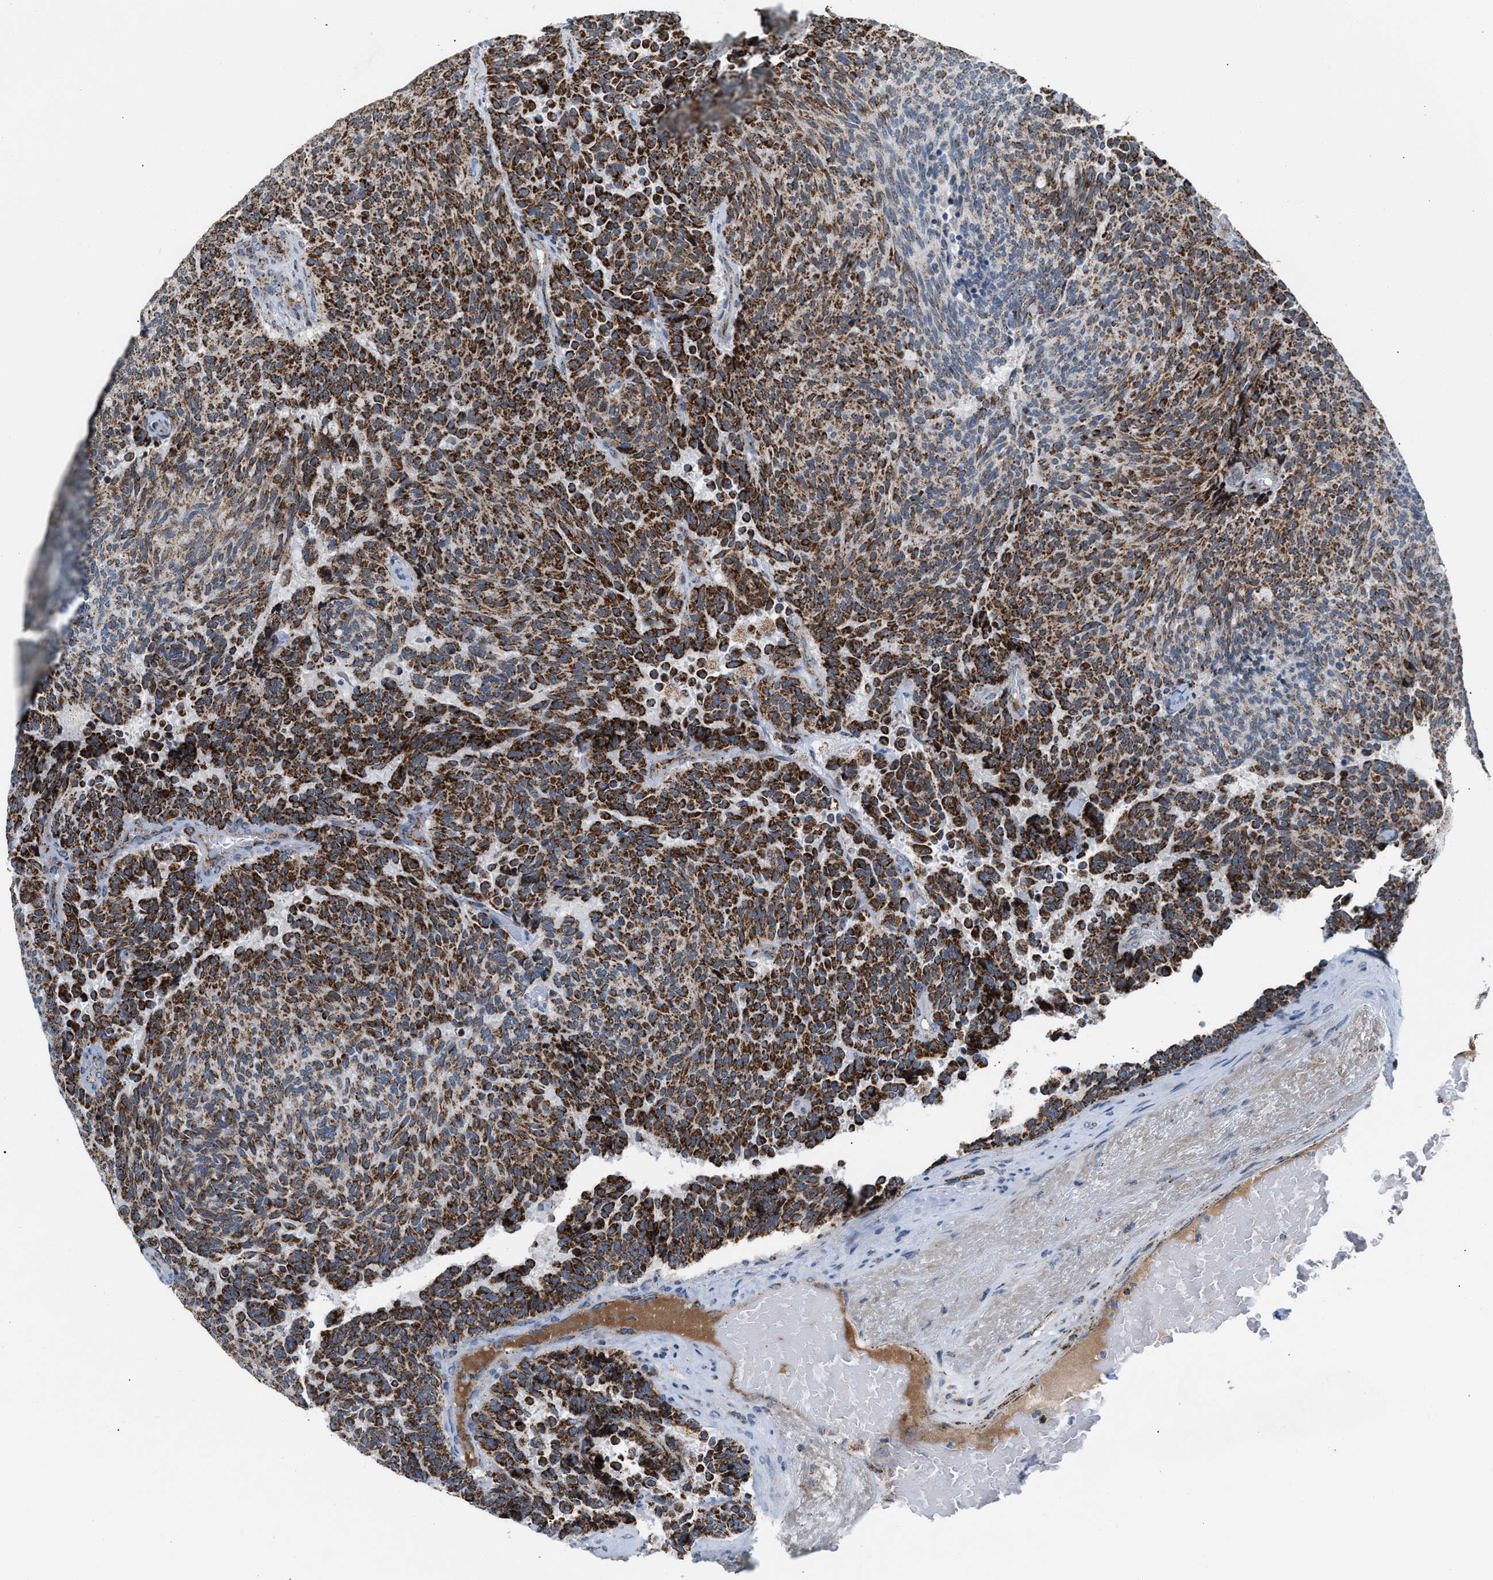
{"staining": {"intensity": "strong", "quantity": ">75%", "location": "cytoplasmic/membranous"}, "tissue": "carcinoid", "cell_type": "Tumor cells", "image_type": "cancer", "snomed": [{"axis": "morphology", "description": "Carcinoid, malignant, NOS"}, {"axis": "topography", "description": "Pancreas"}], "caption": "Malignant carcinoid stained for a protein (brown) shows strong cytoplasmic/membranous positive positivity in approximately >75% of tumor cells.", "gene": "PMPCA", "patient": {"sex": "female", "age": 54}}